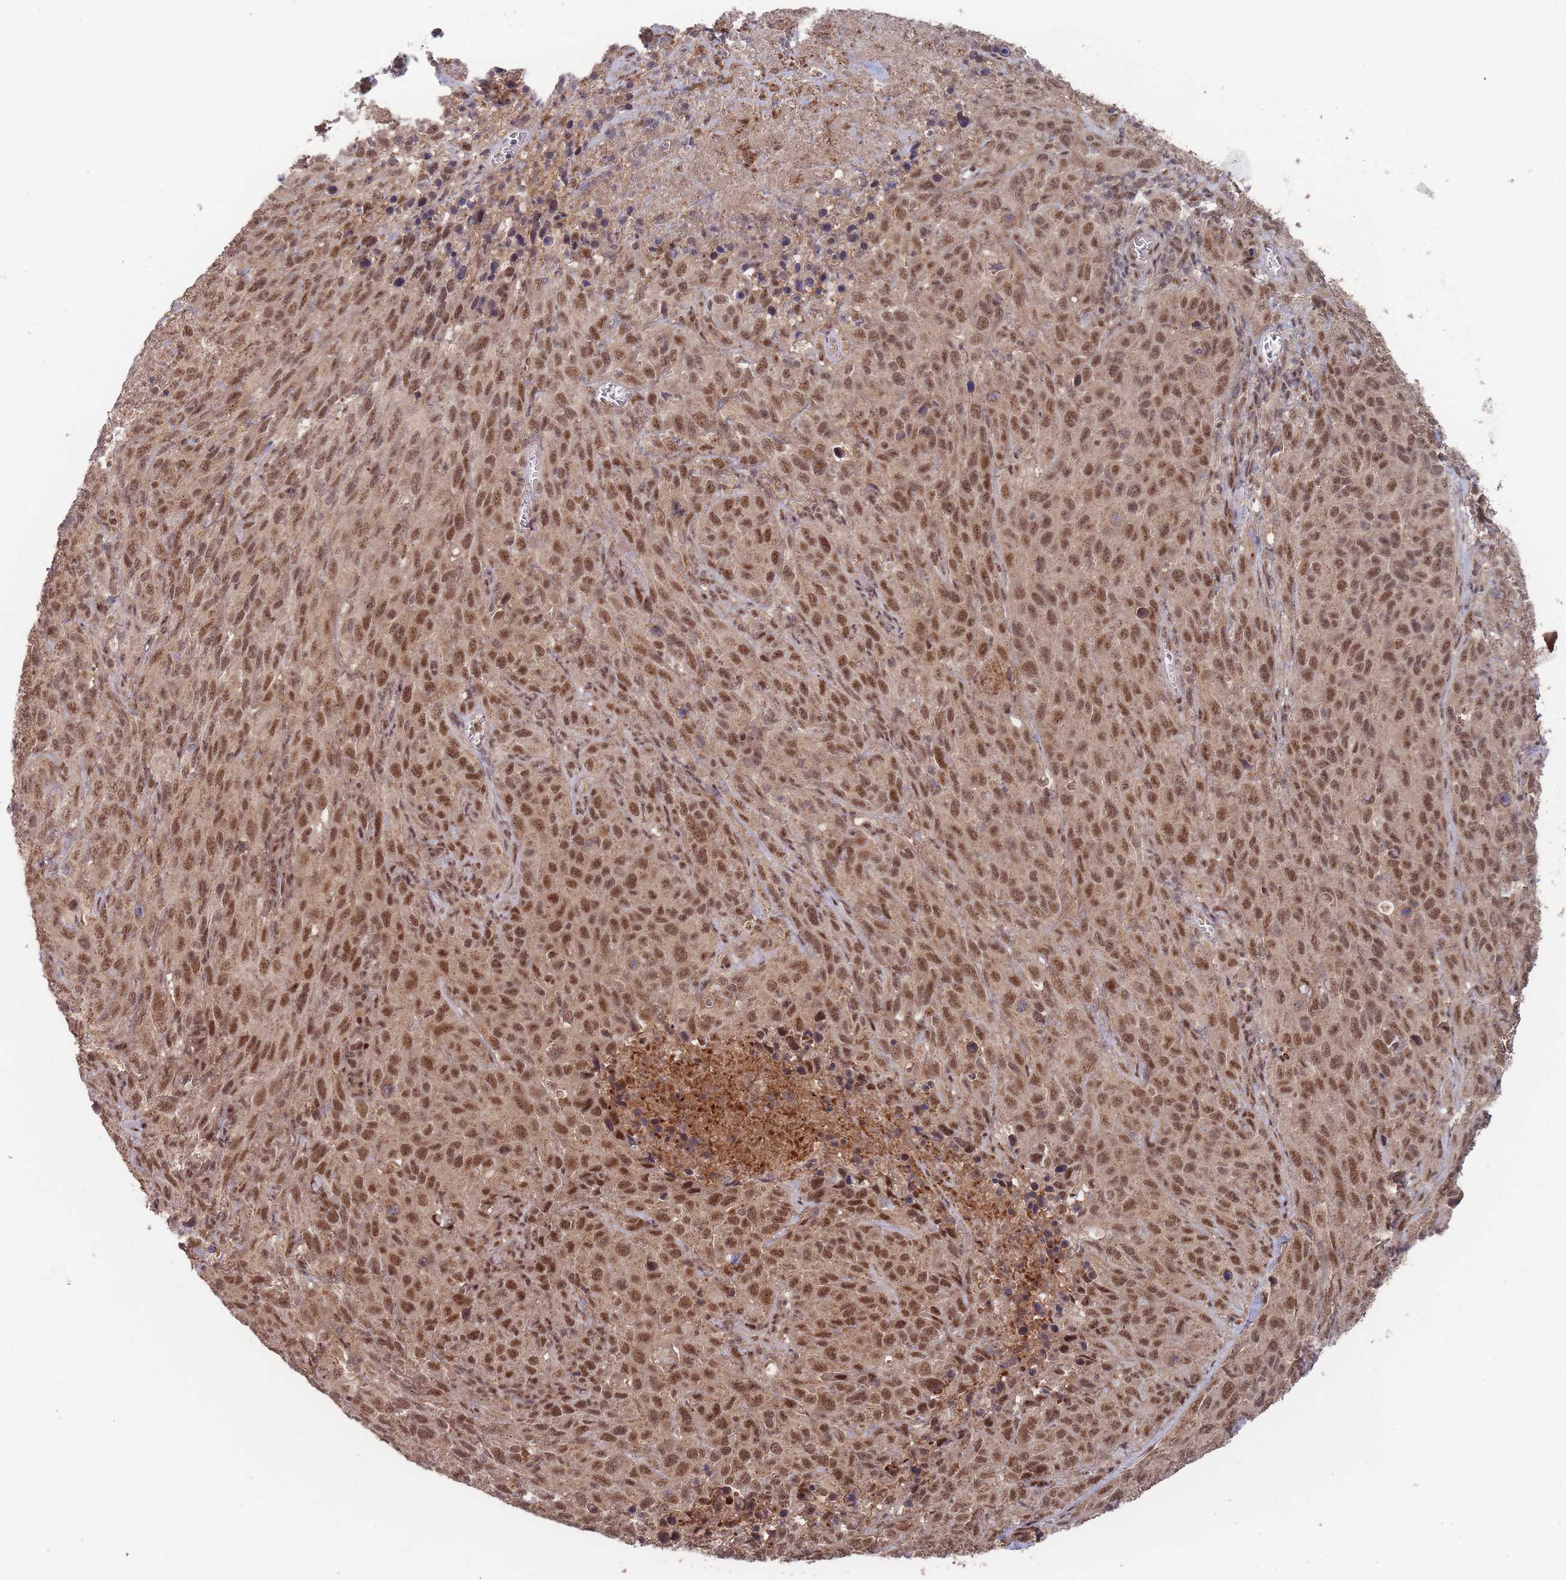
{"staining": {"intensity": "strong", "quantity": ">75%", "location": "nuclear"}, "tissue": "cervical cancer", "cell_type": "Tumor cells", "image_type": "cancer", "snomed": [{"axis": "morphology", "description": "Squamous cell carcinoma, NOS"}, {"axis": "topography", "description": "Cervix"}], "caption": "Tumor cells show high levels of strong nuclear staining in about >75% of cells in human cervical squamous cell carcinoma. (DAB (3,3'-diaminobenzidine) = brown stain, brightfield microscopy at high magnification).", "gene": "SF3B1", "patient": {"sex": "female", "age": 51}}